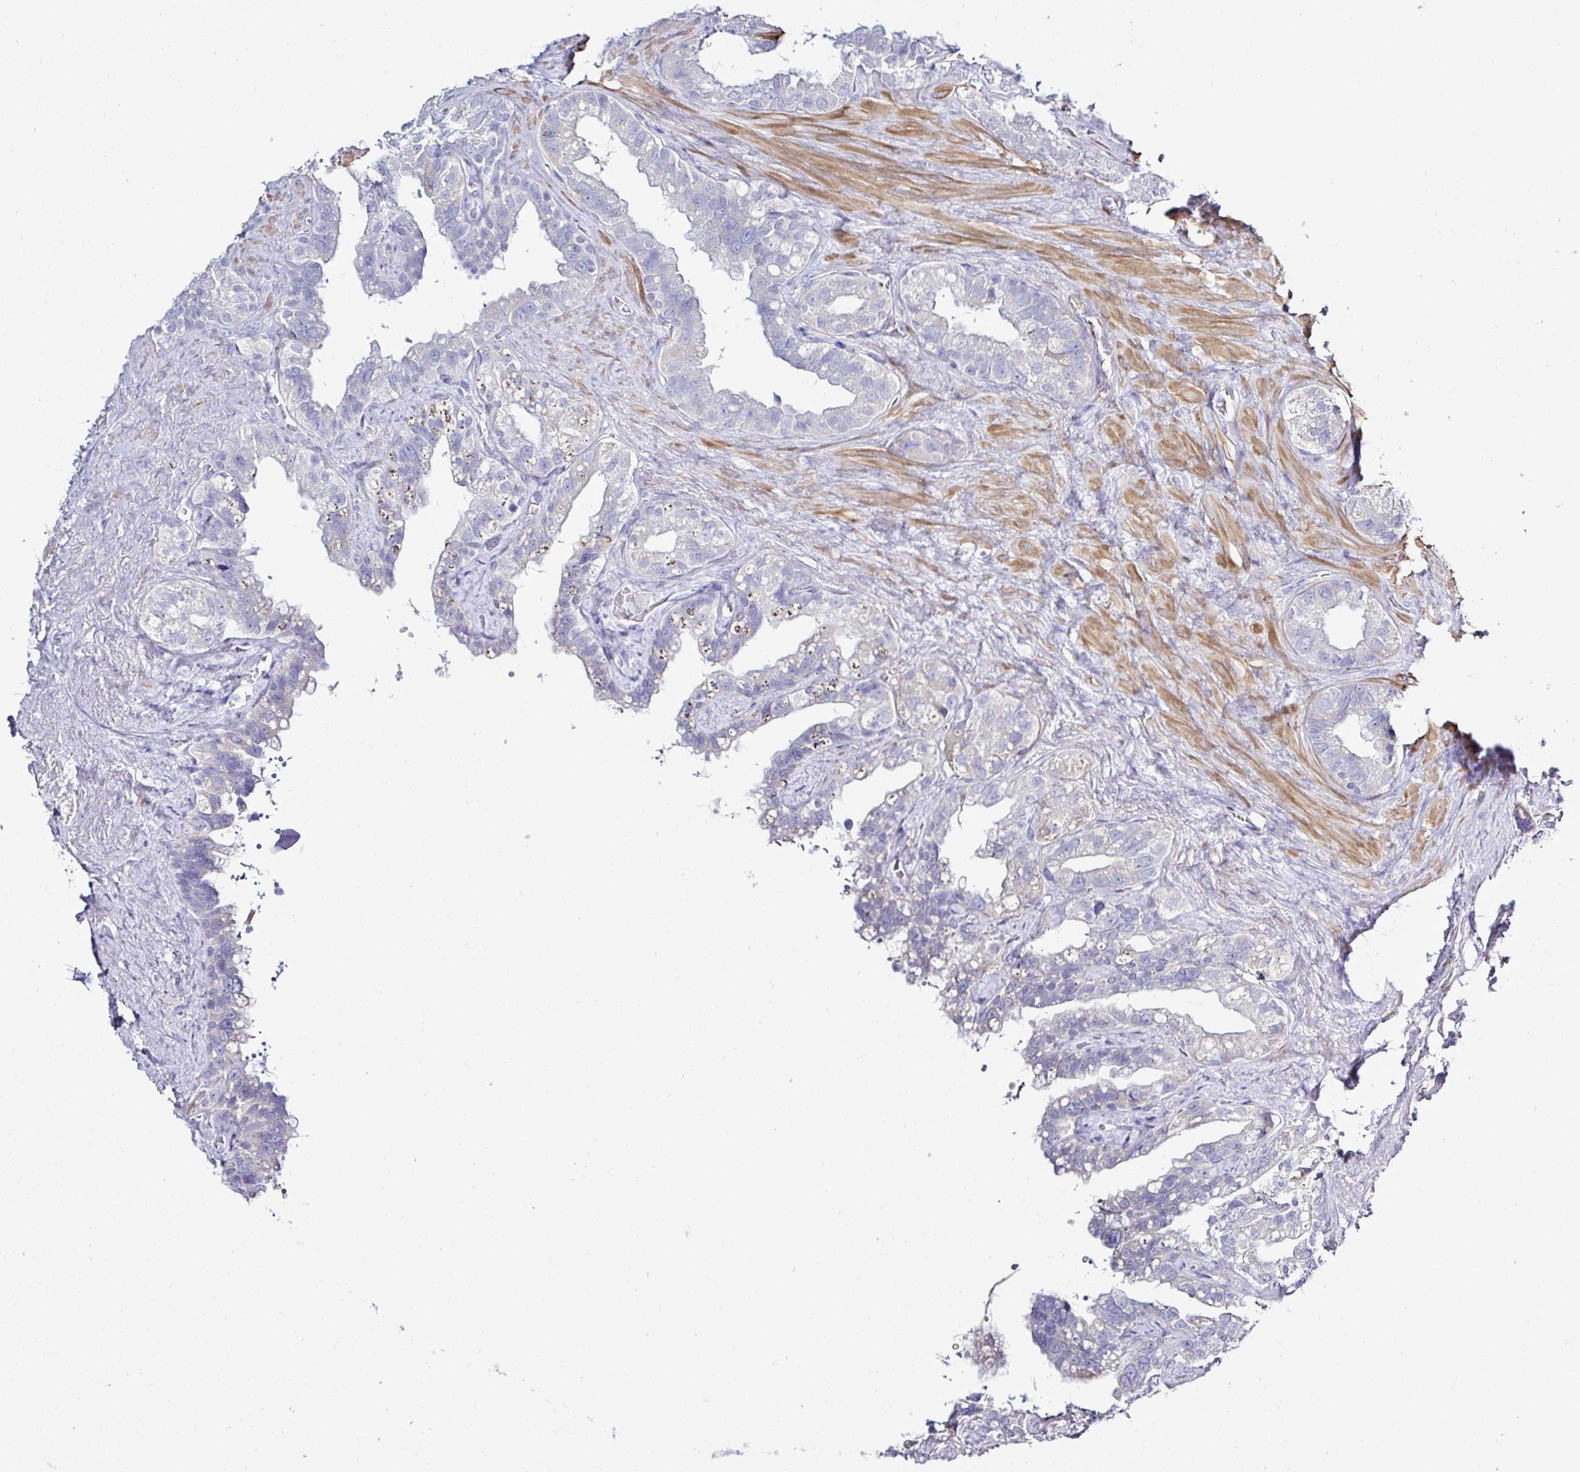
{"staining": {"intensity": "negative", "quantity": "none", "location": "none"}, "tissue": "seminal vesicle", "cell_type": "Glandular cells", "image_type": "normal", "snomed": [{"axis": "morphology", "description": "Normal tissue, NOS"}, {"axis": "topography", "description": "Seminal veicle"}, {"axis": "topography", "description": "Peripheral nerve tissue"}], "caption": "Seminal vesicle stained for a protein using immunohistochemistry shows no staining glandular cells.", "gene": "MED11", "patient": {"sex": "male", "age": 76}}